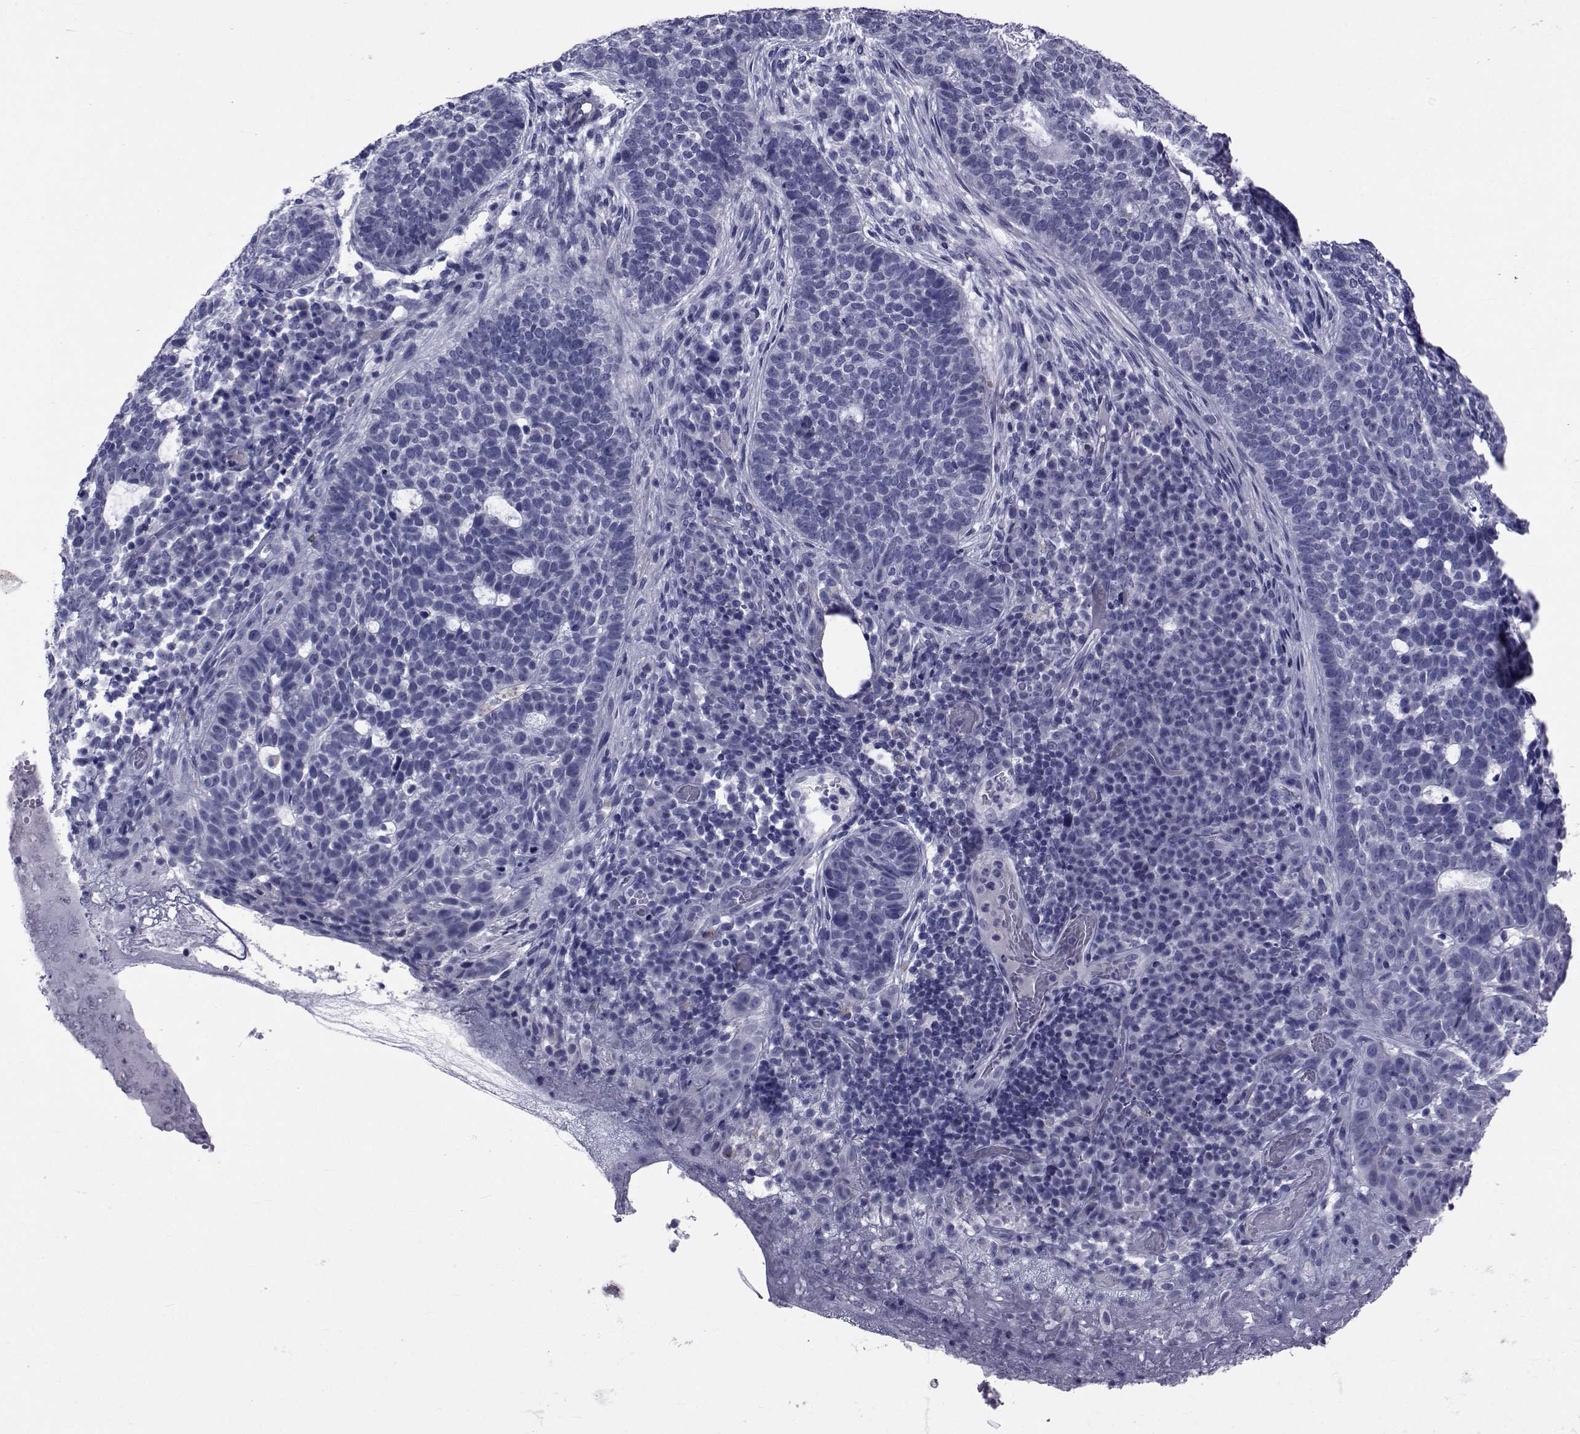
{"staining": {"intensity": "negative", "quantity": "none", "location": "none"}, "tissue": "skin cancer", "cell_type": "Tumor cells", "image_type": "cancer", "snomed": [{"axis": "morphology", "description": "Basal cell carcinoma"}, {"axis": "topography", "description": "Skin"}], "caption": "The micrograph exhibits no staining of tumor cells in skin cancer.", "gene": "GKAP1", "patient": {"sex": "female", "age": 69}}